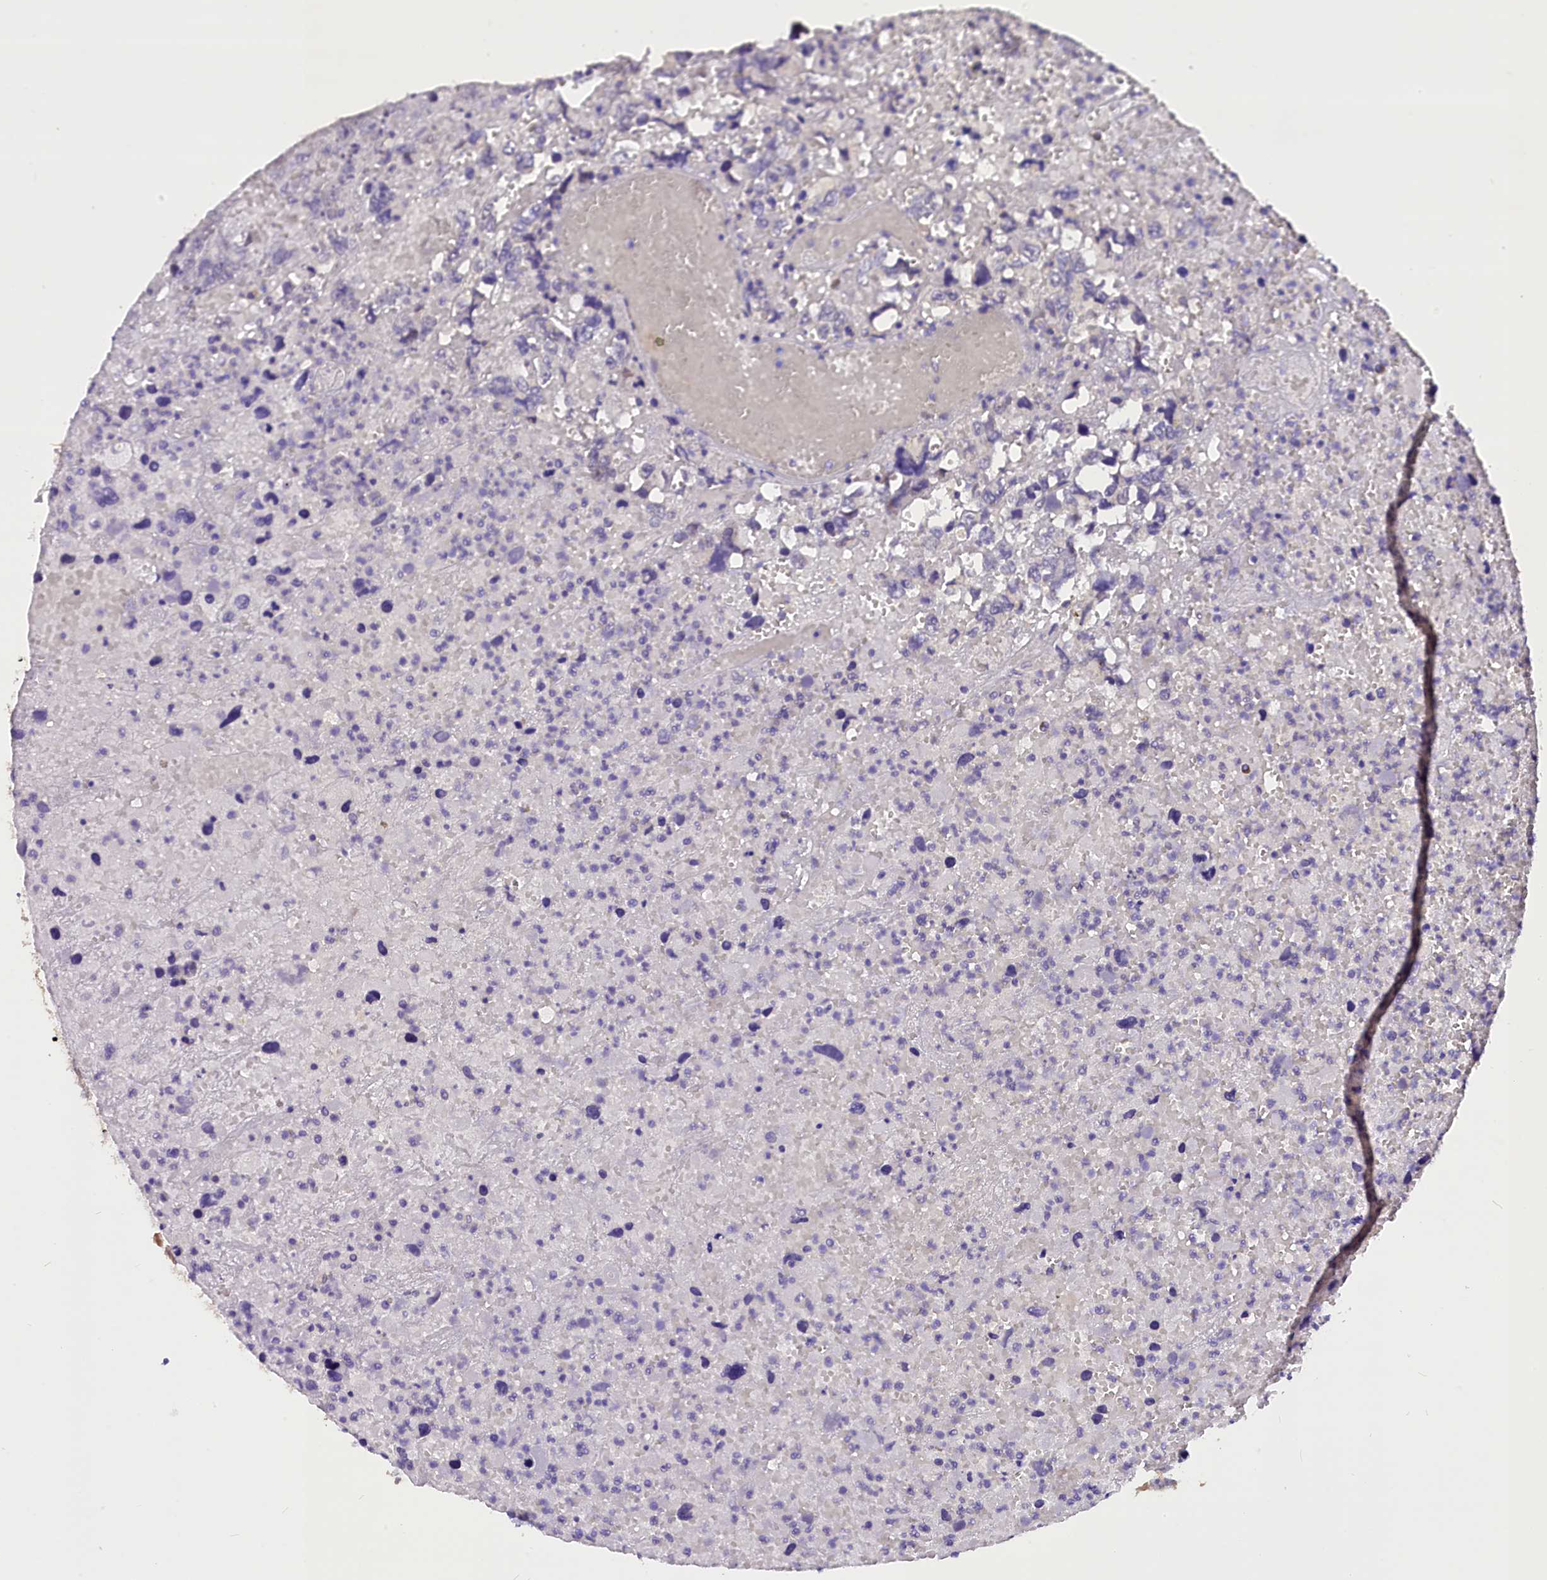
{"staining": {"intensity": "negative", "quantity": "none", "location": "none"}, "tissue": "testis cancer", "cell_type": "Tumor cells", "image_type": "cancer", "snomed": [{"axis": "morphology", "description": "Carcinoma, Embryonal, NOS"}, {"axis": "topography", "description": "Testis"}], "caption": "Photomicrograph shows no significant protein positivity in tumor cells of testis cancer. The staining is performed using DAB brown chromogen with nuclei counter-stained in using hematoxylin.", "gene": "AP3B2", "patient": {"sex": "male", "age": 45}}